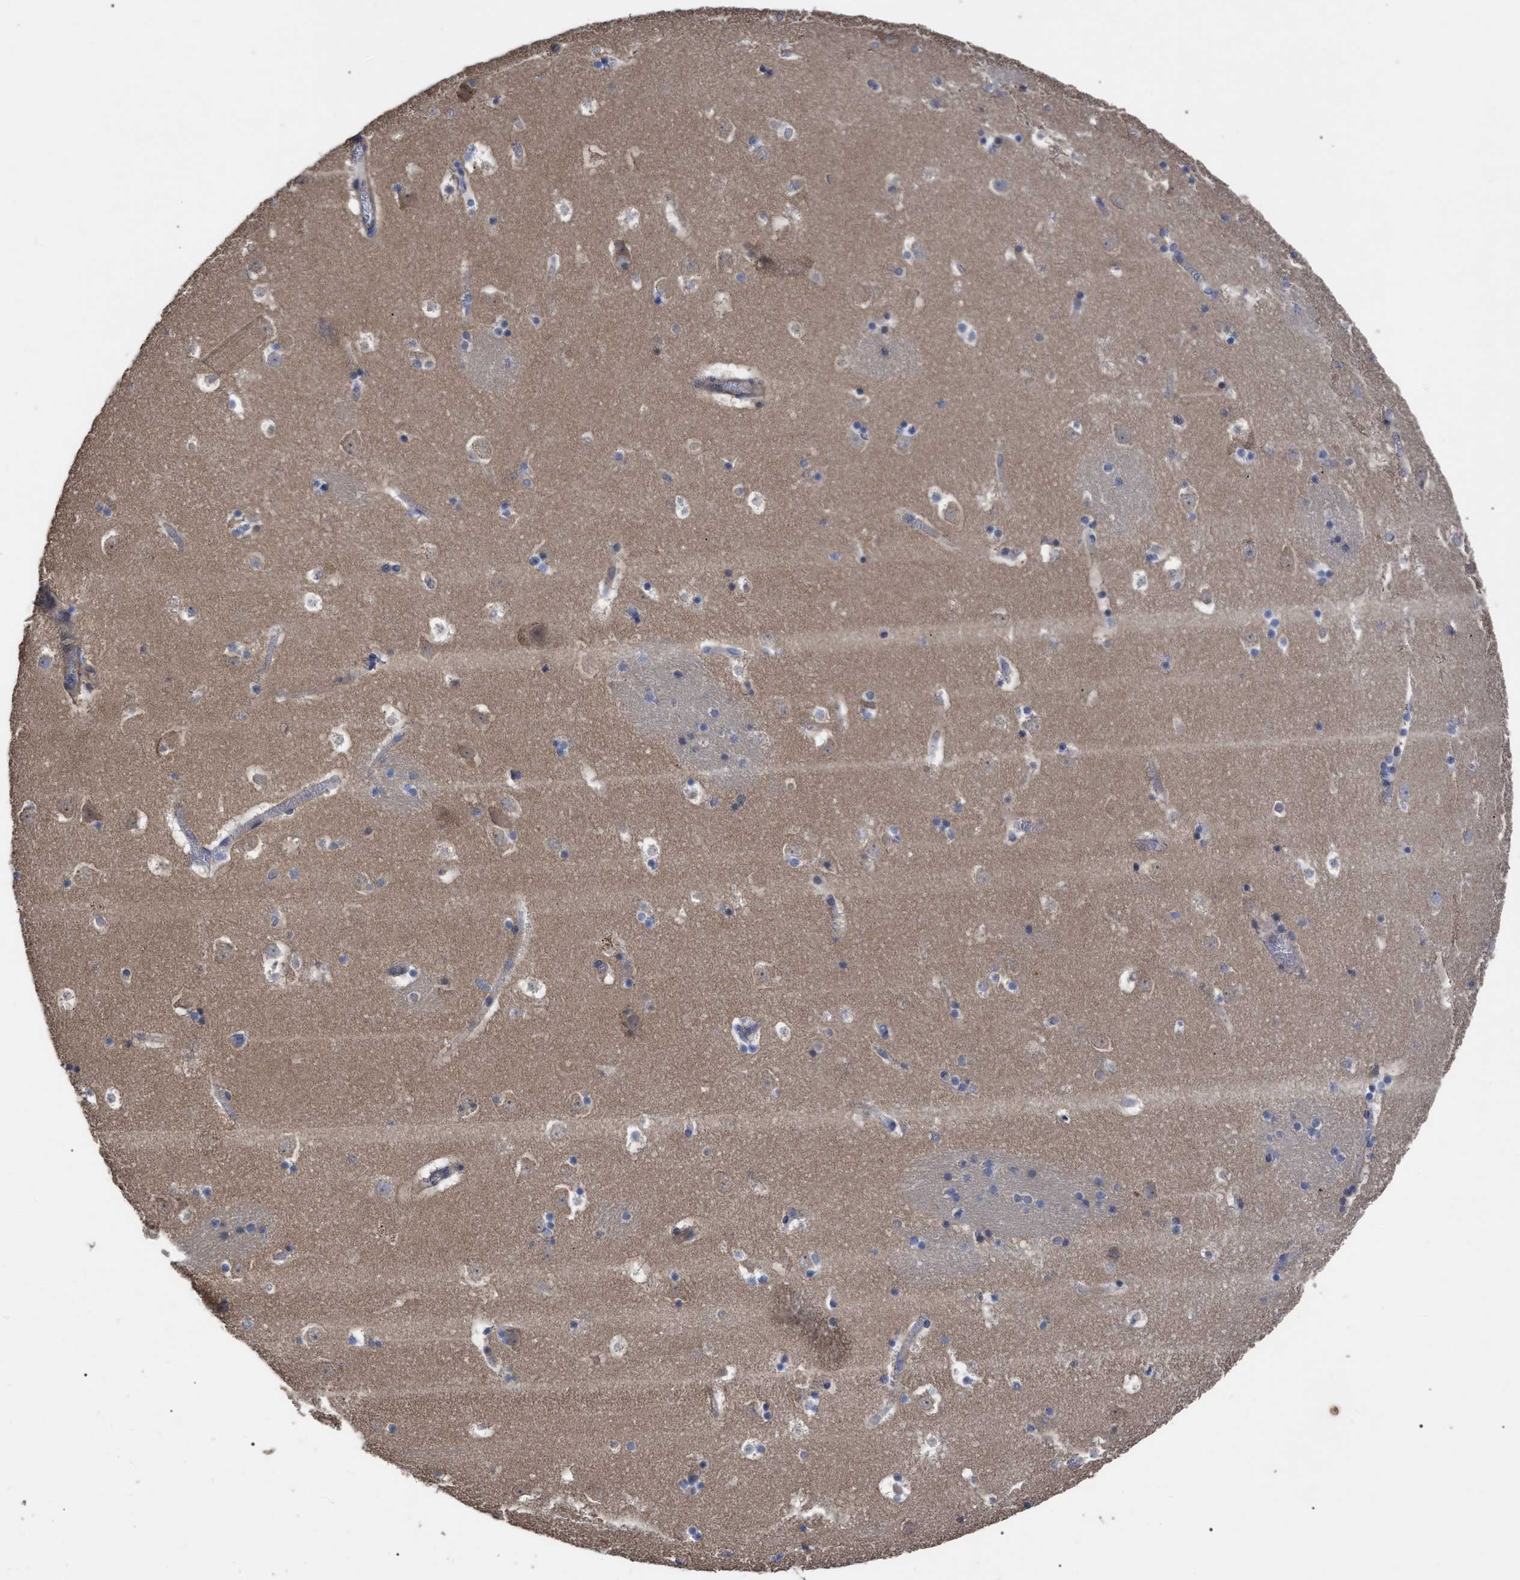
{"staining": {"intensity": "weak", "quantity": "25%-75%", "location": "cytoplasmic/membranous"}, "tissue": "caudate", "cell_type": "Glial cells", "image_type": "normal", "snomed": [{"axis": "morphology", "description": "Normal tissue, NOS"}, {"axis": "topography", "description": "Lateral ventricle wall"}], "caption": "The immunohistochemical stain highlights weak cytoplasmic/membranous staining in glial cells of benign caudate.", "gene": "BTN2A1", "patient": {"sex": "male", "age": 45}}